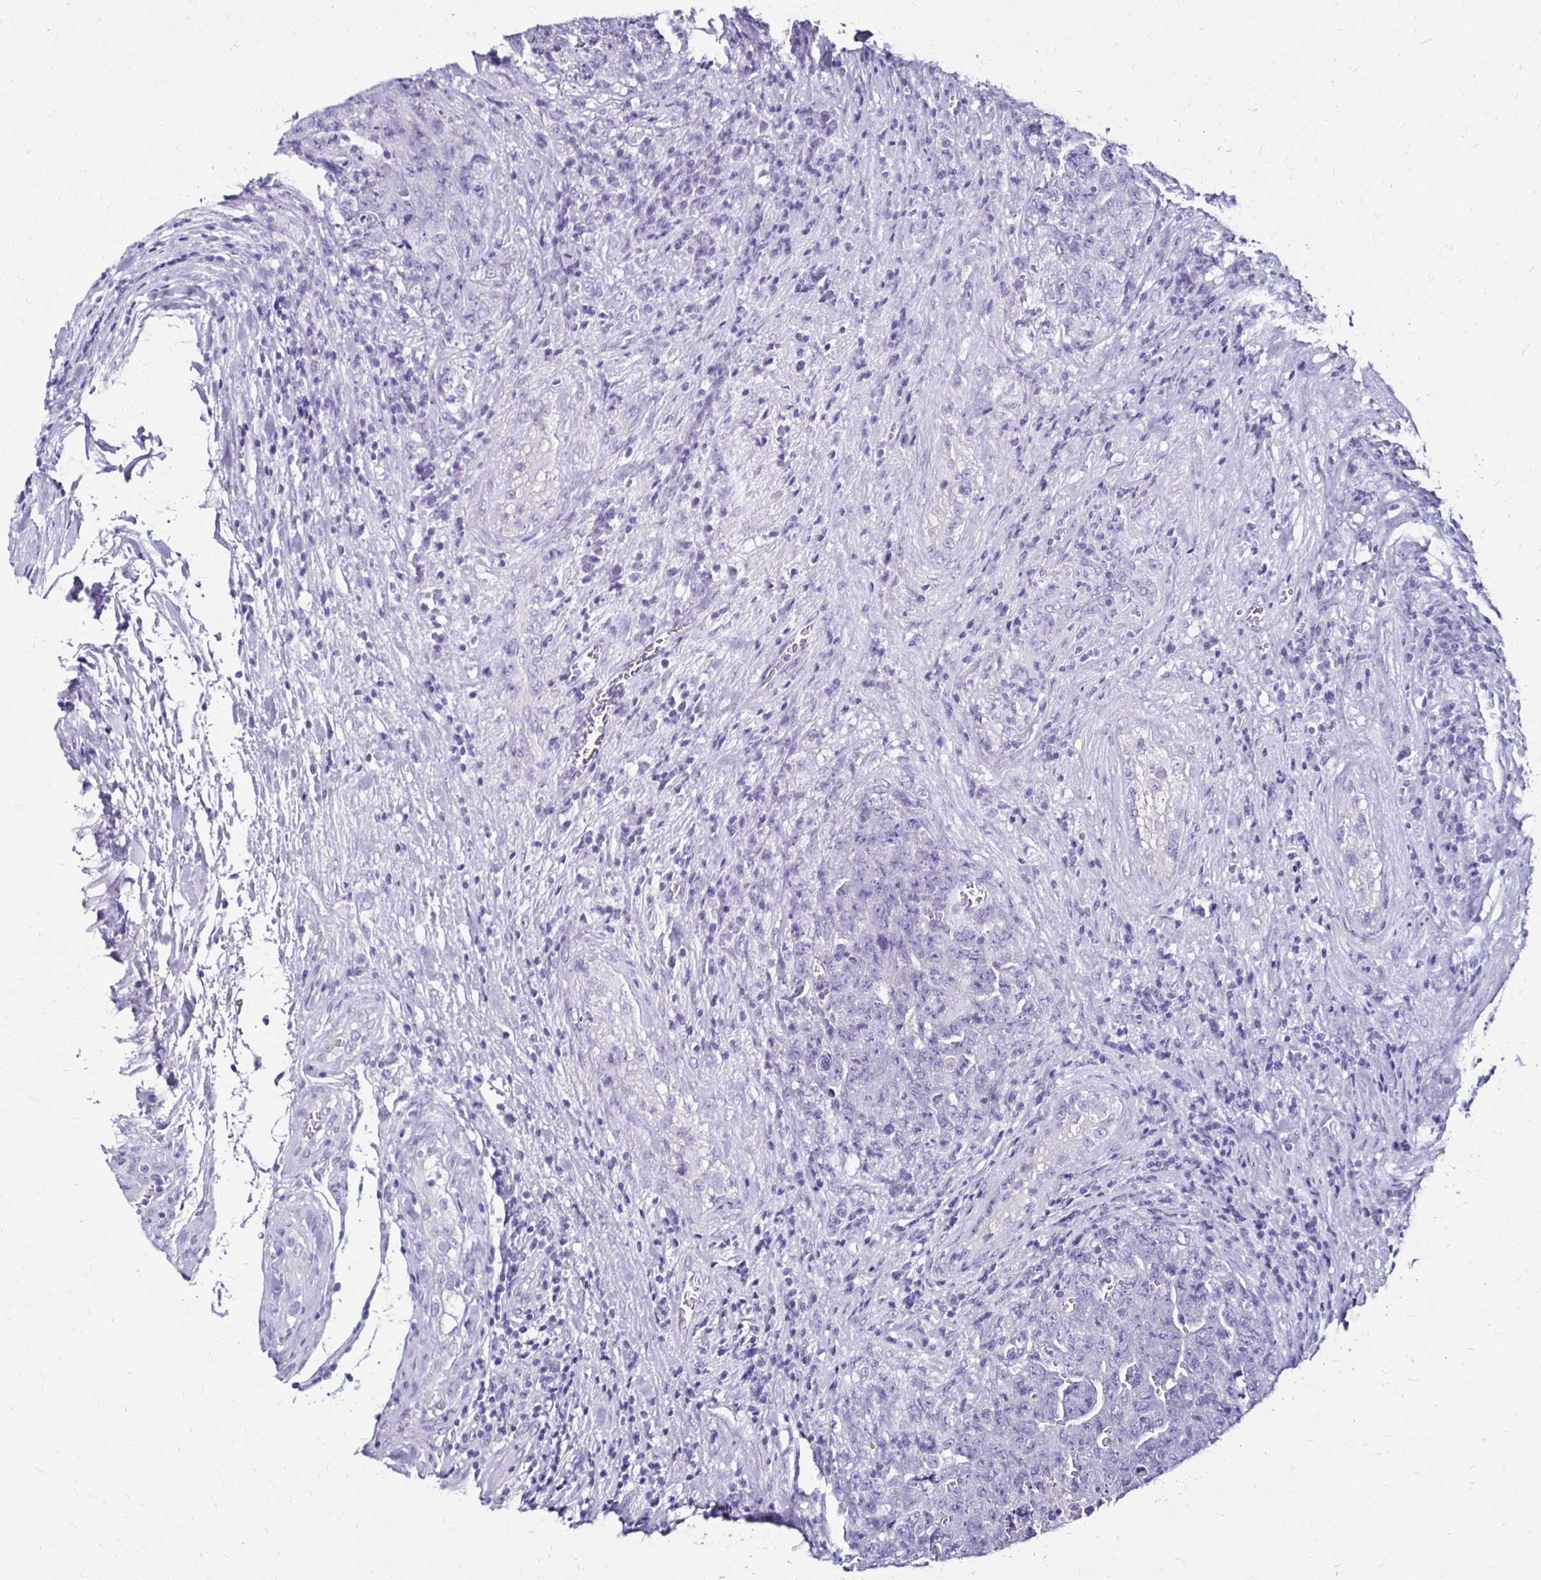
{"staining": {"intensity": "negative", "quantity": "none", "location": "none"}, "tissue": "testis cancer", "cell_type": "Tumor cells", "image_type": "cancer", "snomed": [{"axis": "morphology", "description": "Carcinoma, Embryonal, NOS"}, {"axis": "topography", "description": "Testis"}], "caption": "IHC of testis cancer reveals no positivity in tumor cells.", "gene": "KCNT1", "patient": {"sex": "male", "age": 28}}